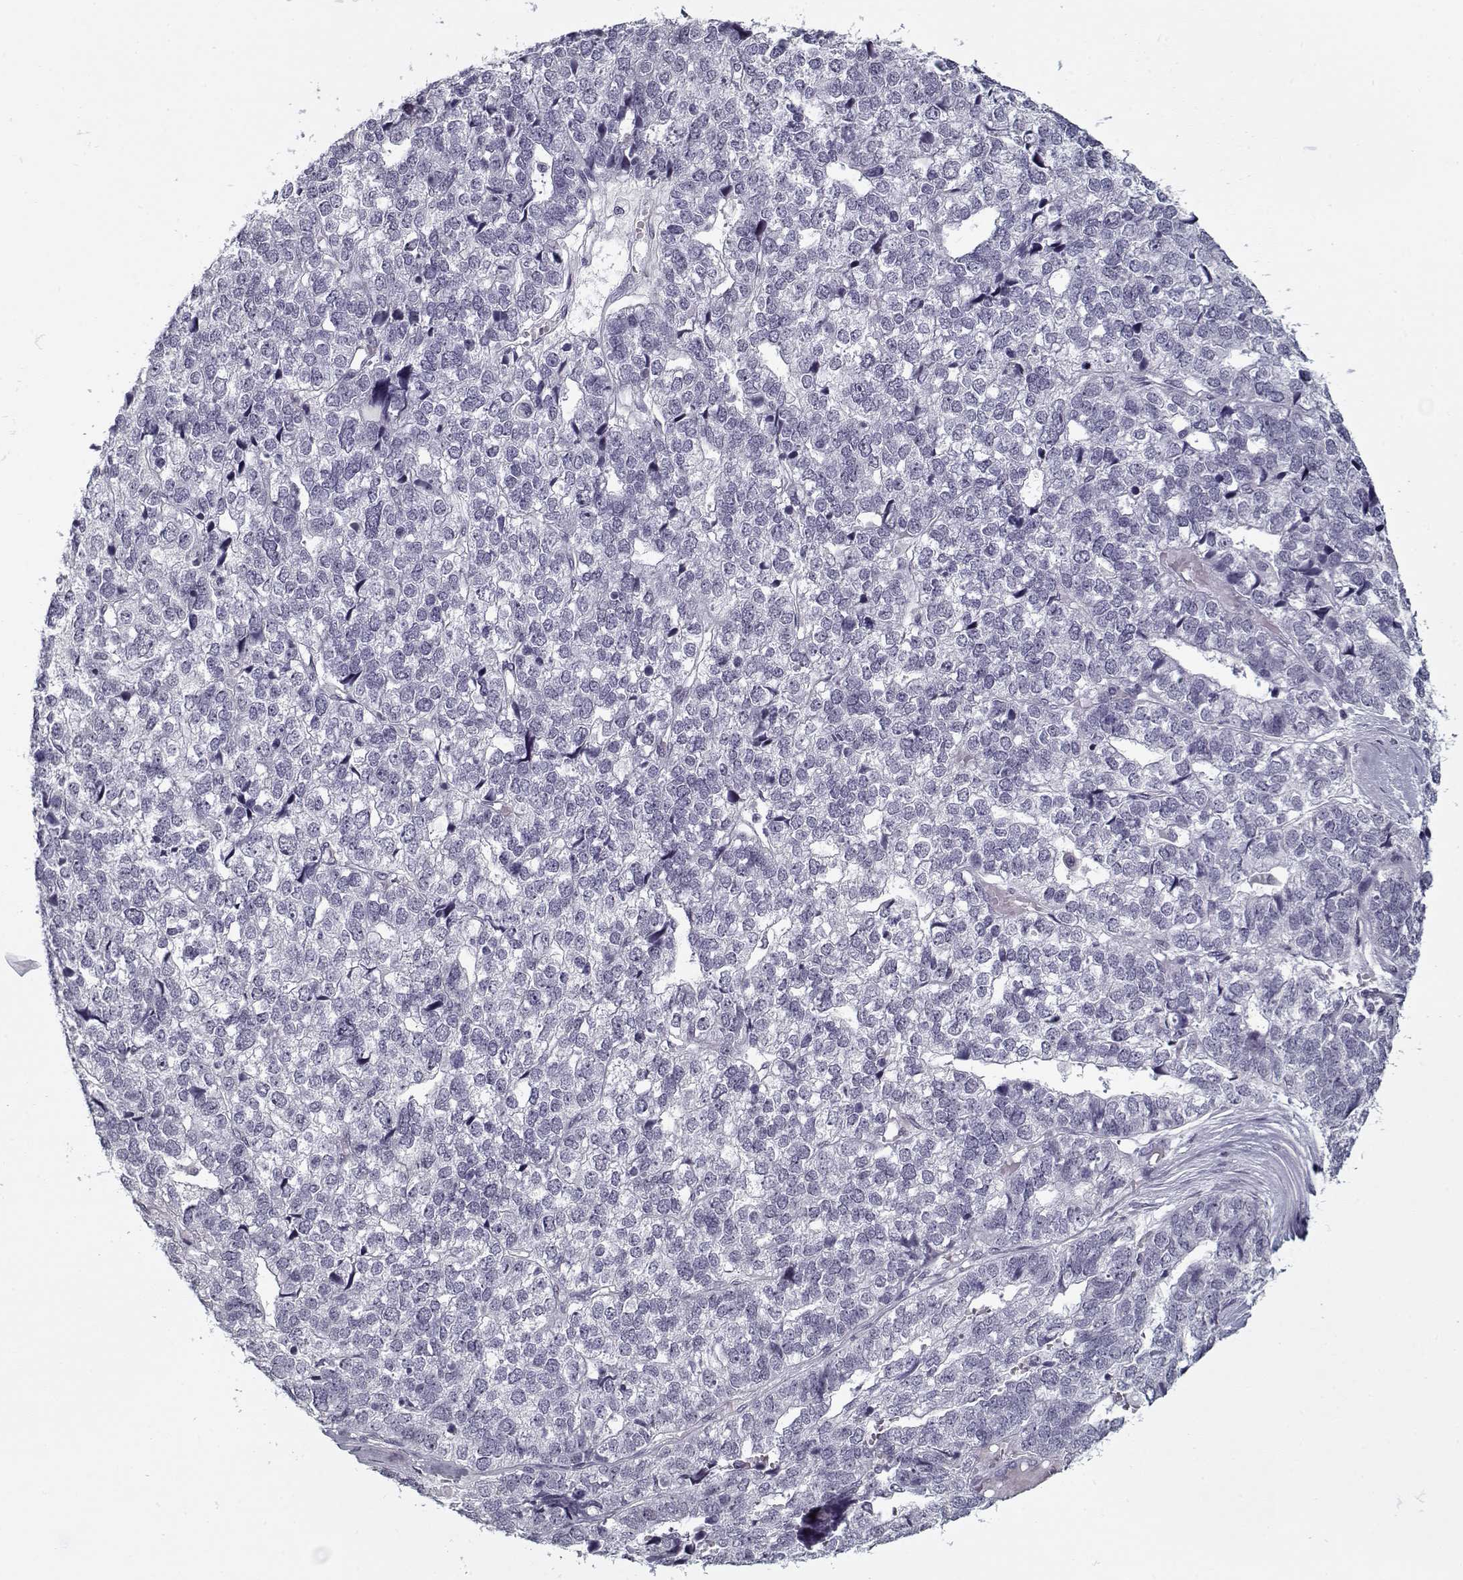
{"staining": {"intensity": "negative", "quantity": "none", "location": "none"}, "tissue": "stomach cancer", "cell_type": "Tumor cells", "image_type": "cancer", "snomed": [{"axis": "morphology", "description": "Adenocarcinoma, NOS"}, {"axis": "topography", "description": "Stomach"}], "caption": "Immunohistochemistry image of stomach adenocarcinoma stained for a protein (brown), which reveals no staining in tumor cells.", "gene": "RNF32", "patient": {"sex": "male", "age": 69}}